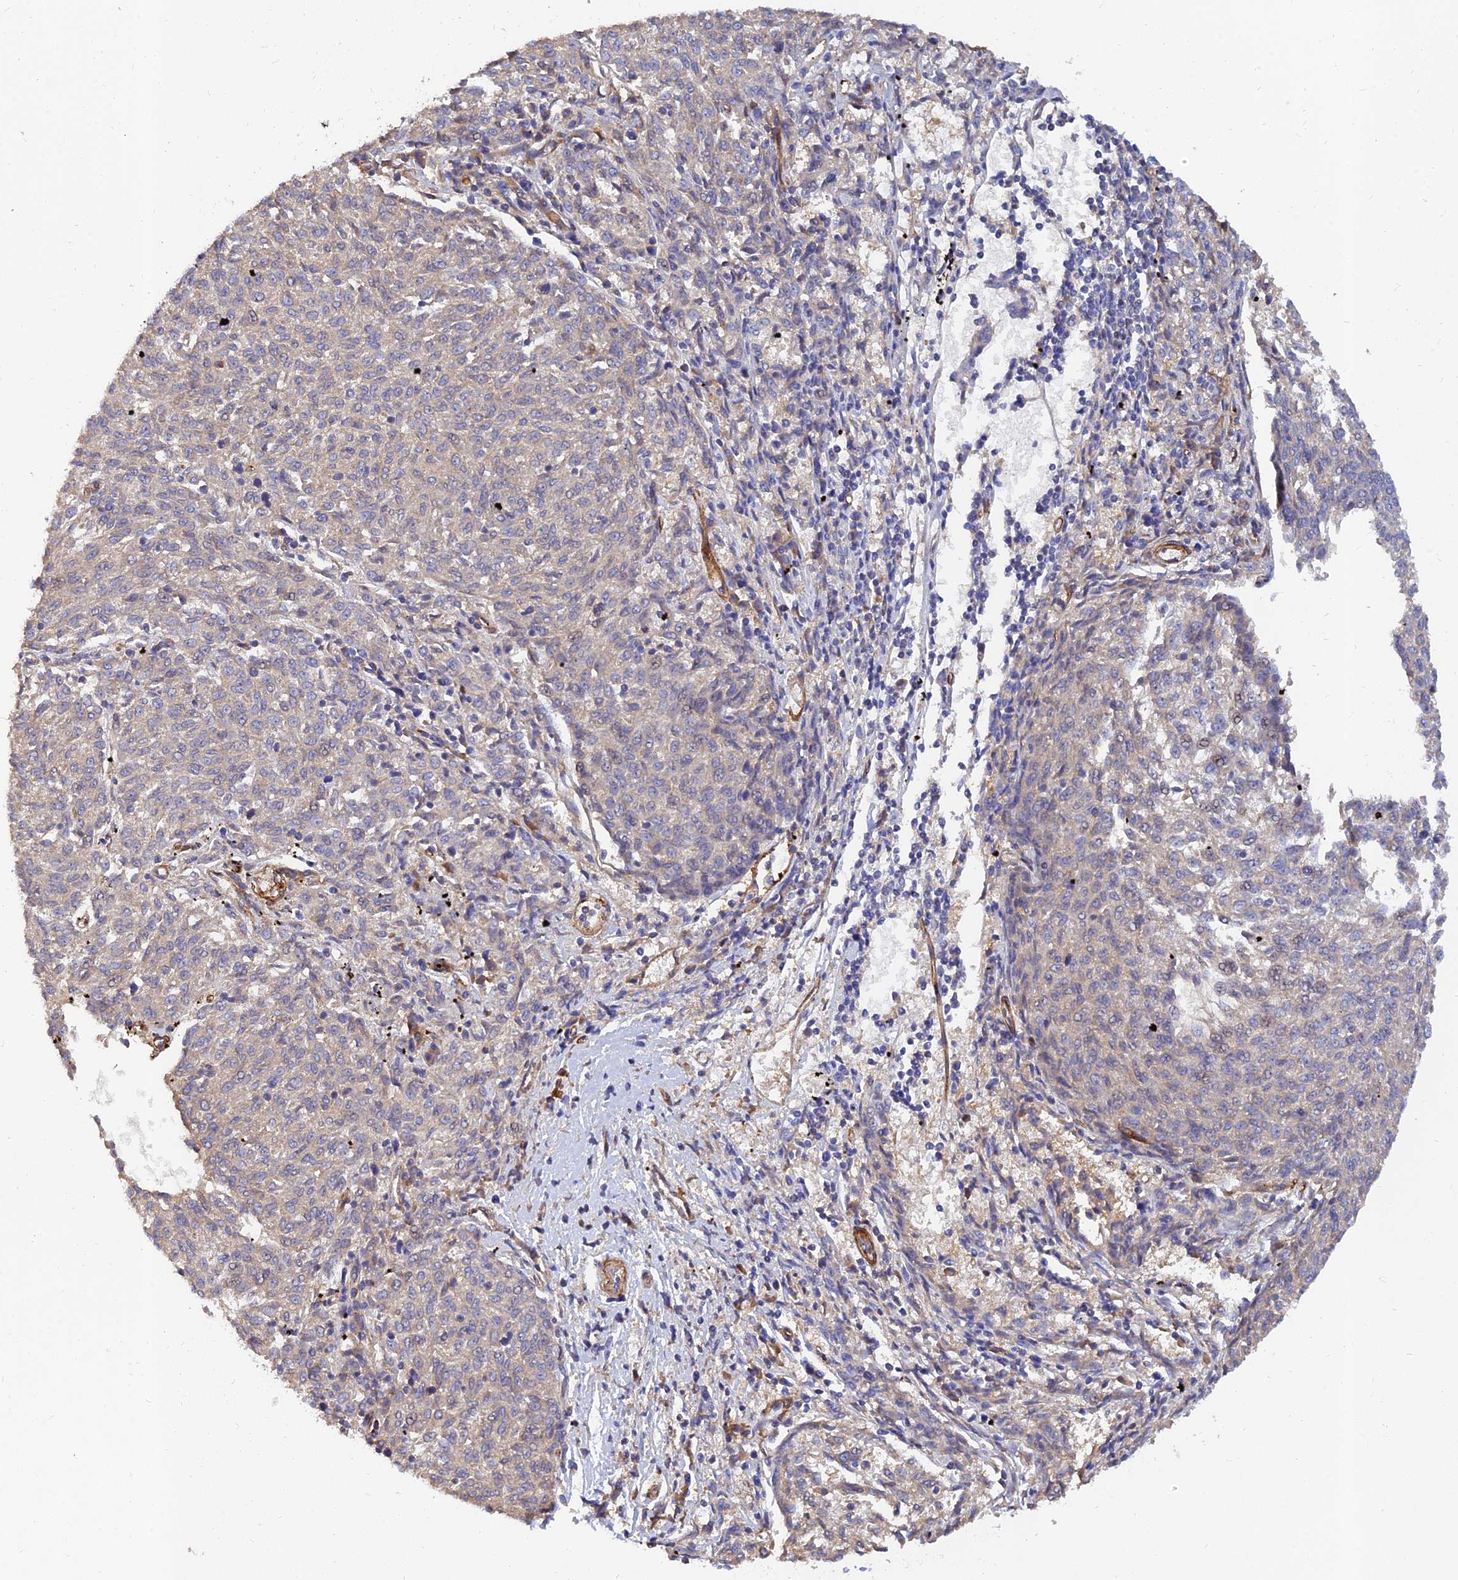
{"staining": {"intensity": "negative", "quantity": "none", "location": "none"}, "tissue": "melanoma", "cell_type": "Tumor cells", "image_type": "cancer", "snomed": [{"axis": "morphology", "description": "Malignant melanoma, NOS"}, {"axis": "topography", "description": "Skin"}], "caption": "This is an immunohistochemistry histopathology image of human malignant melanoma. There is no expression in tumor cells.", "gene": "MRPL35", "patient": {"sex": "female", "age": 72}}